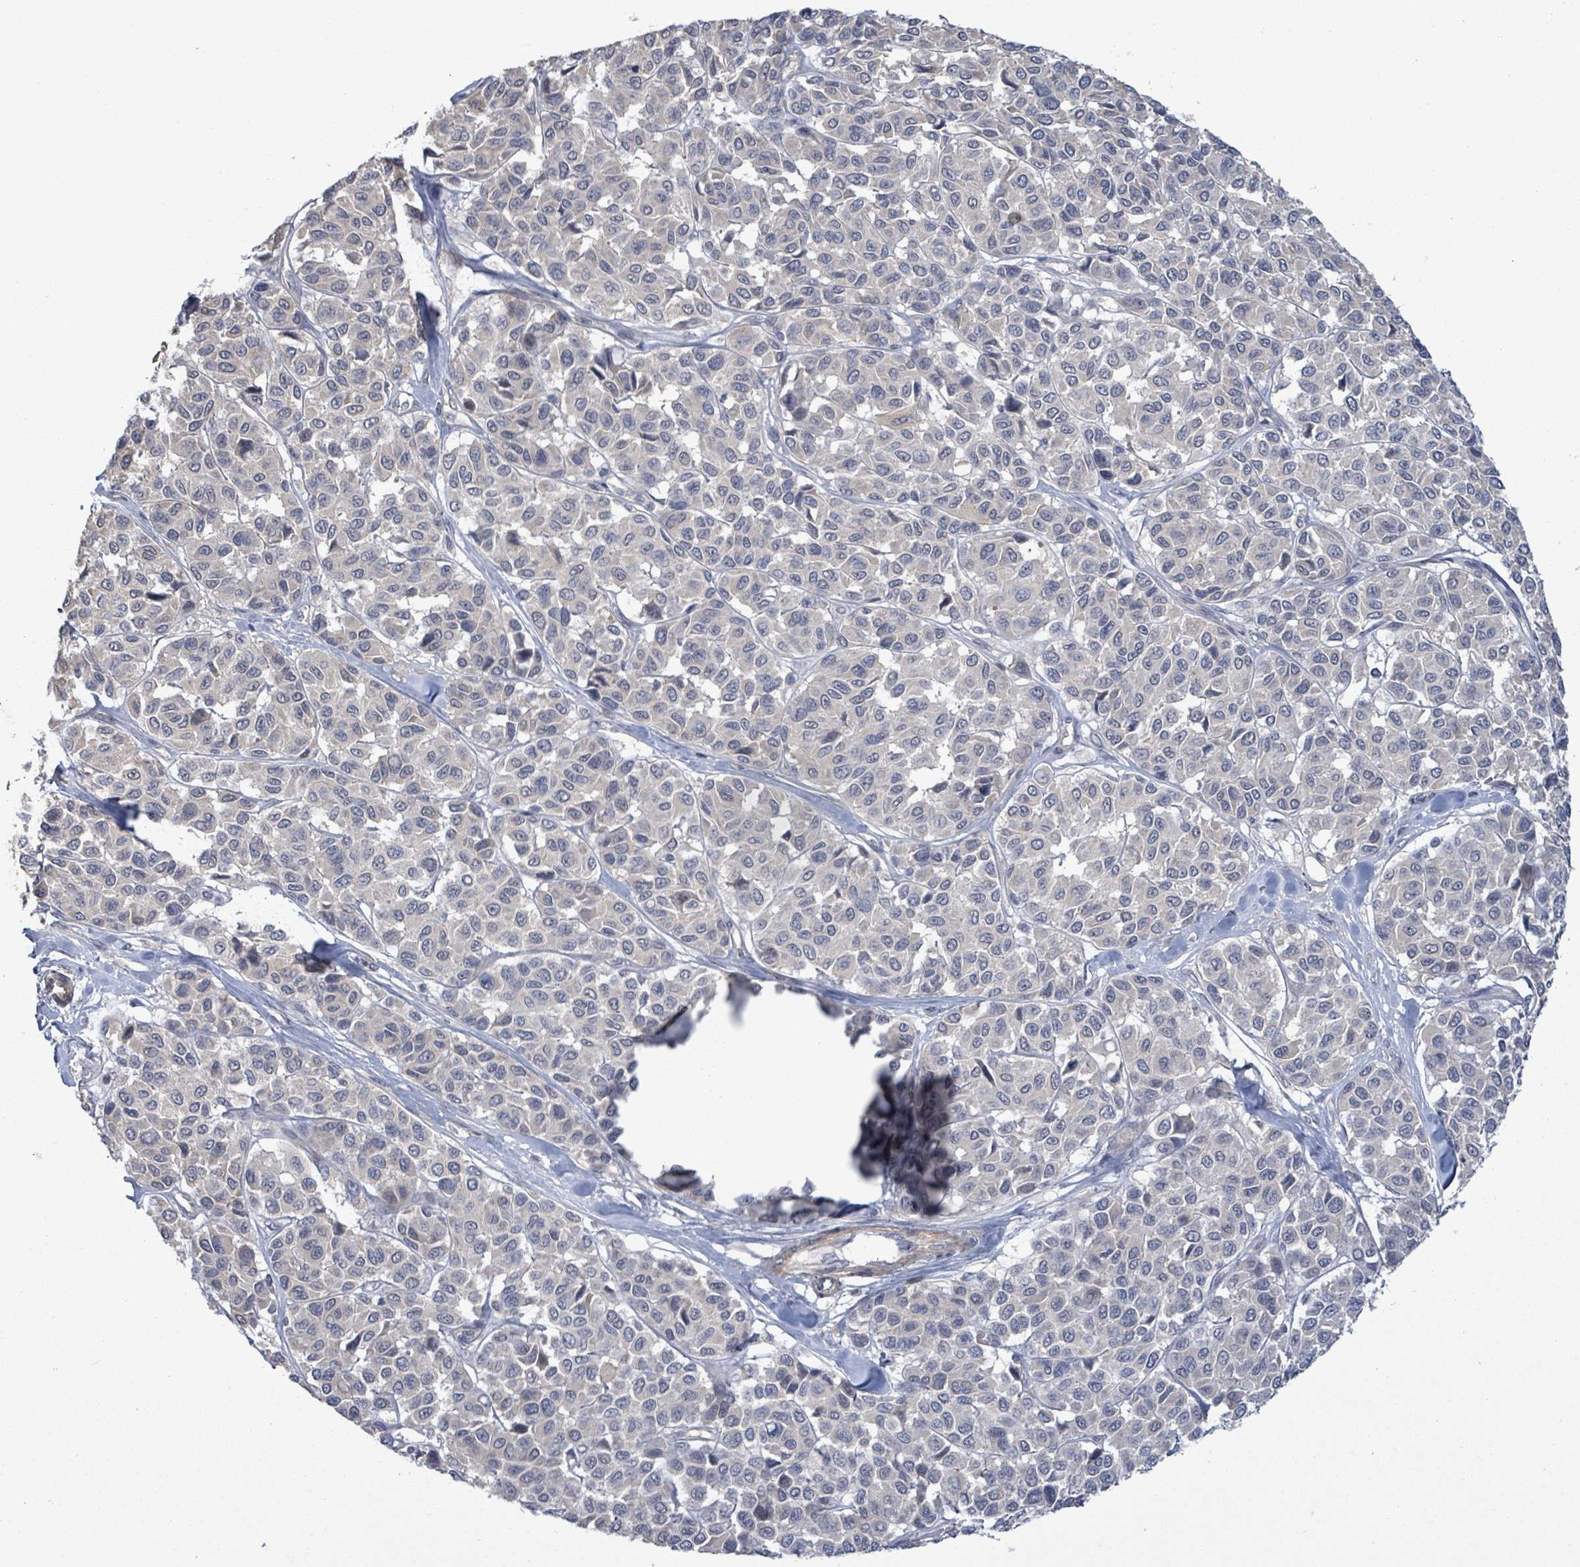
{"staining": {"intensity": "negative", "quantity": "none", "location": "none"}, "tissue": "melanoma", "cell_type": "Tumor cells", "image_type": "cancer", "snomed": [{"axis": "morphology", "description": "Malignant melanoma, NOS"}, {"axis": "topography", "description": "Skin"}], "caption": "Image shows no significant protein positivity in tumor cells of malignant melanoma.", "gene": "AMMECR1", "patient": {"sex": "female", "age": 66}}